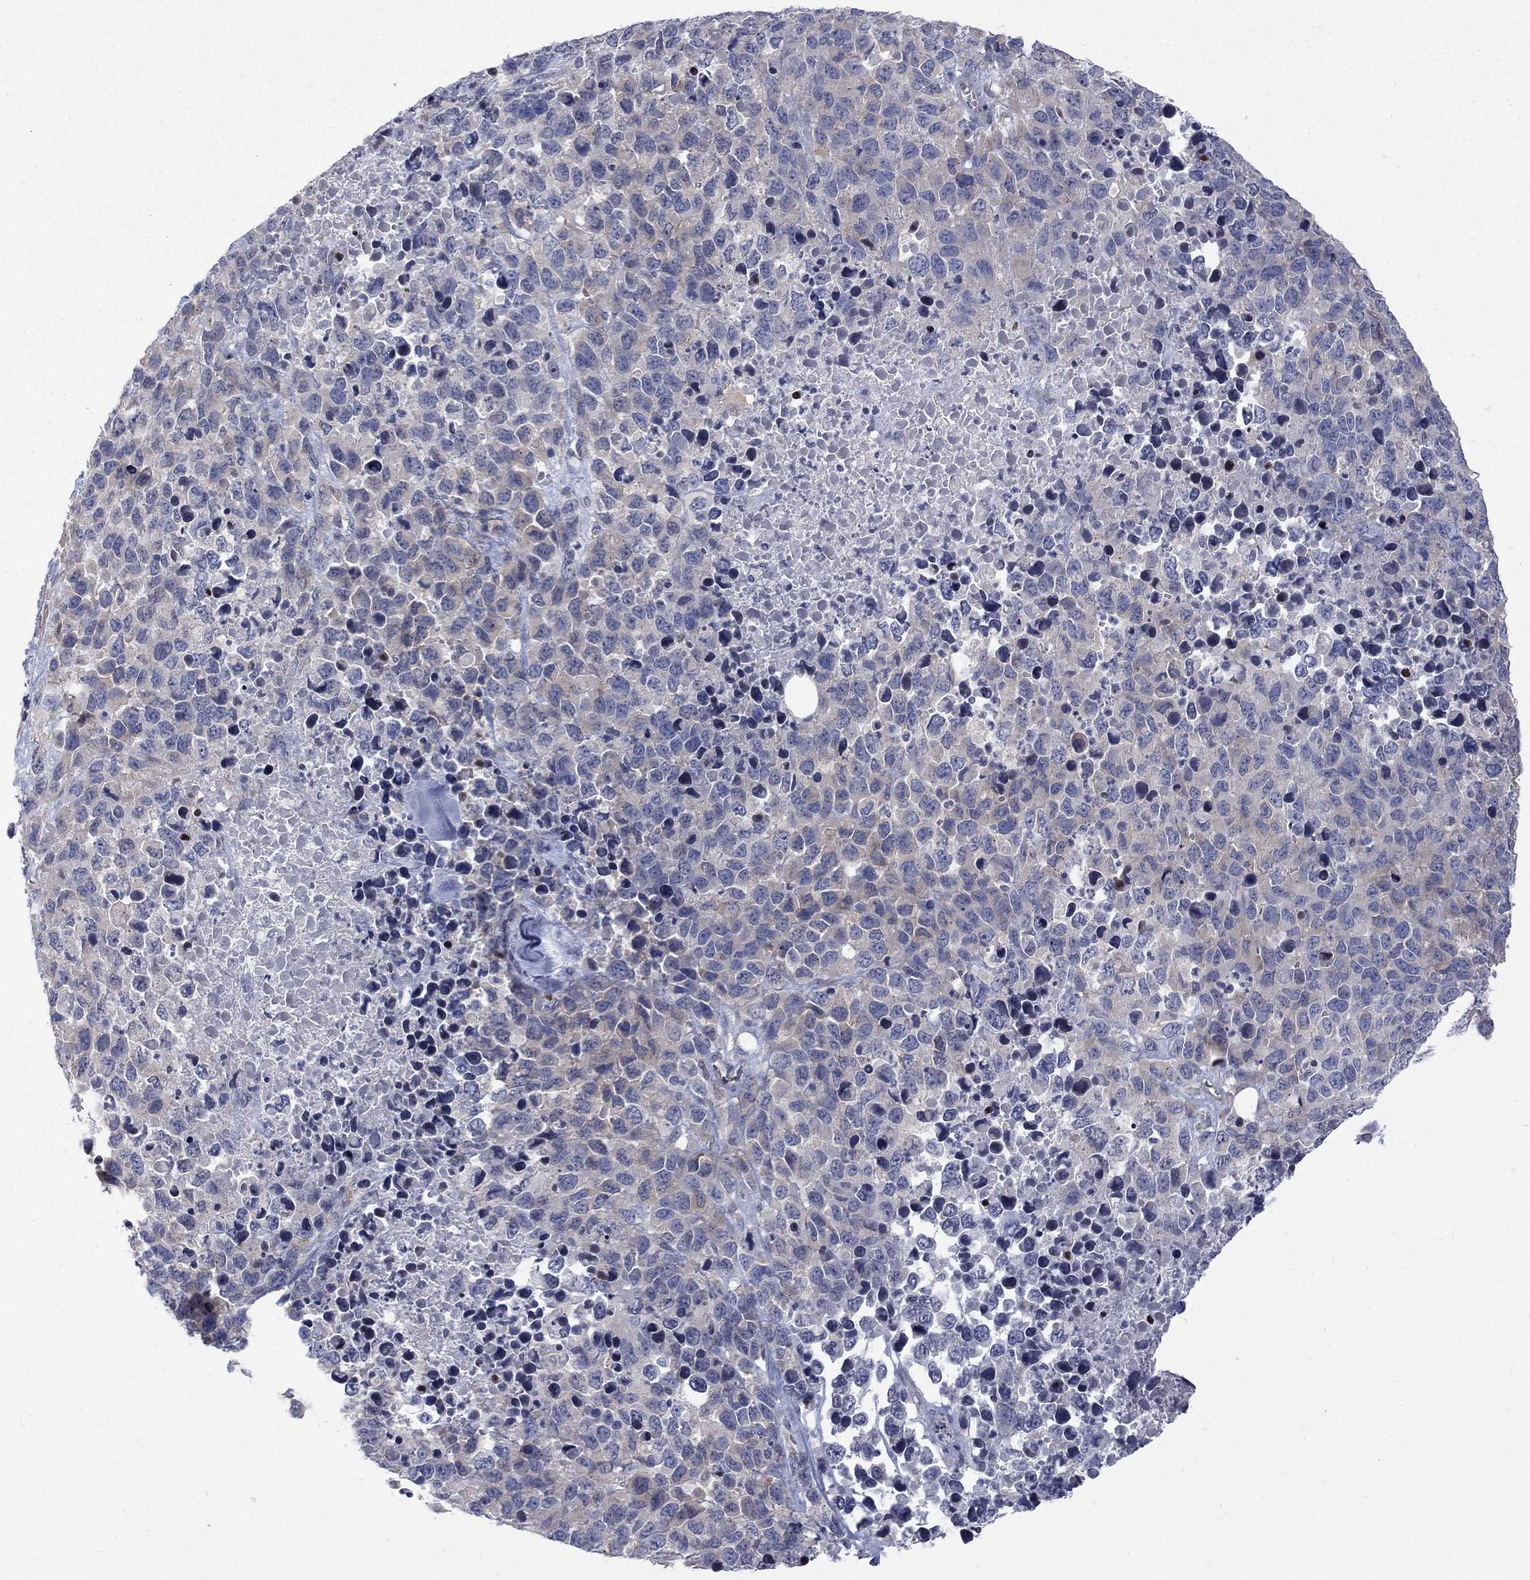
{"staining": {"intensity": "weak", "quantity": "<25%", "location": "cytoplasmic/membranous"}, "tissue": "melanoma", "cell_type": "Tumor cells", "image_type": "cancer", "snomed": [{"axis": "morphology", "description": "Malignant melanoma, Metastatic site"}, {"axis": "topography", "description": "Skin"}], "caption": "Immunohistochemistry (IHC) of malignant melanoma (metastatic site) shows no positivity in tumor cells.", "gene": "SH2B1", "patient": {"sex": "male", "age": 84}}